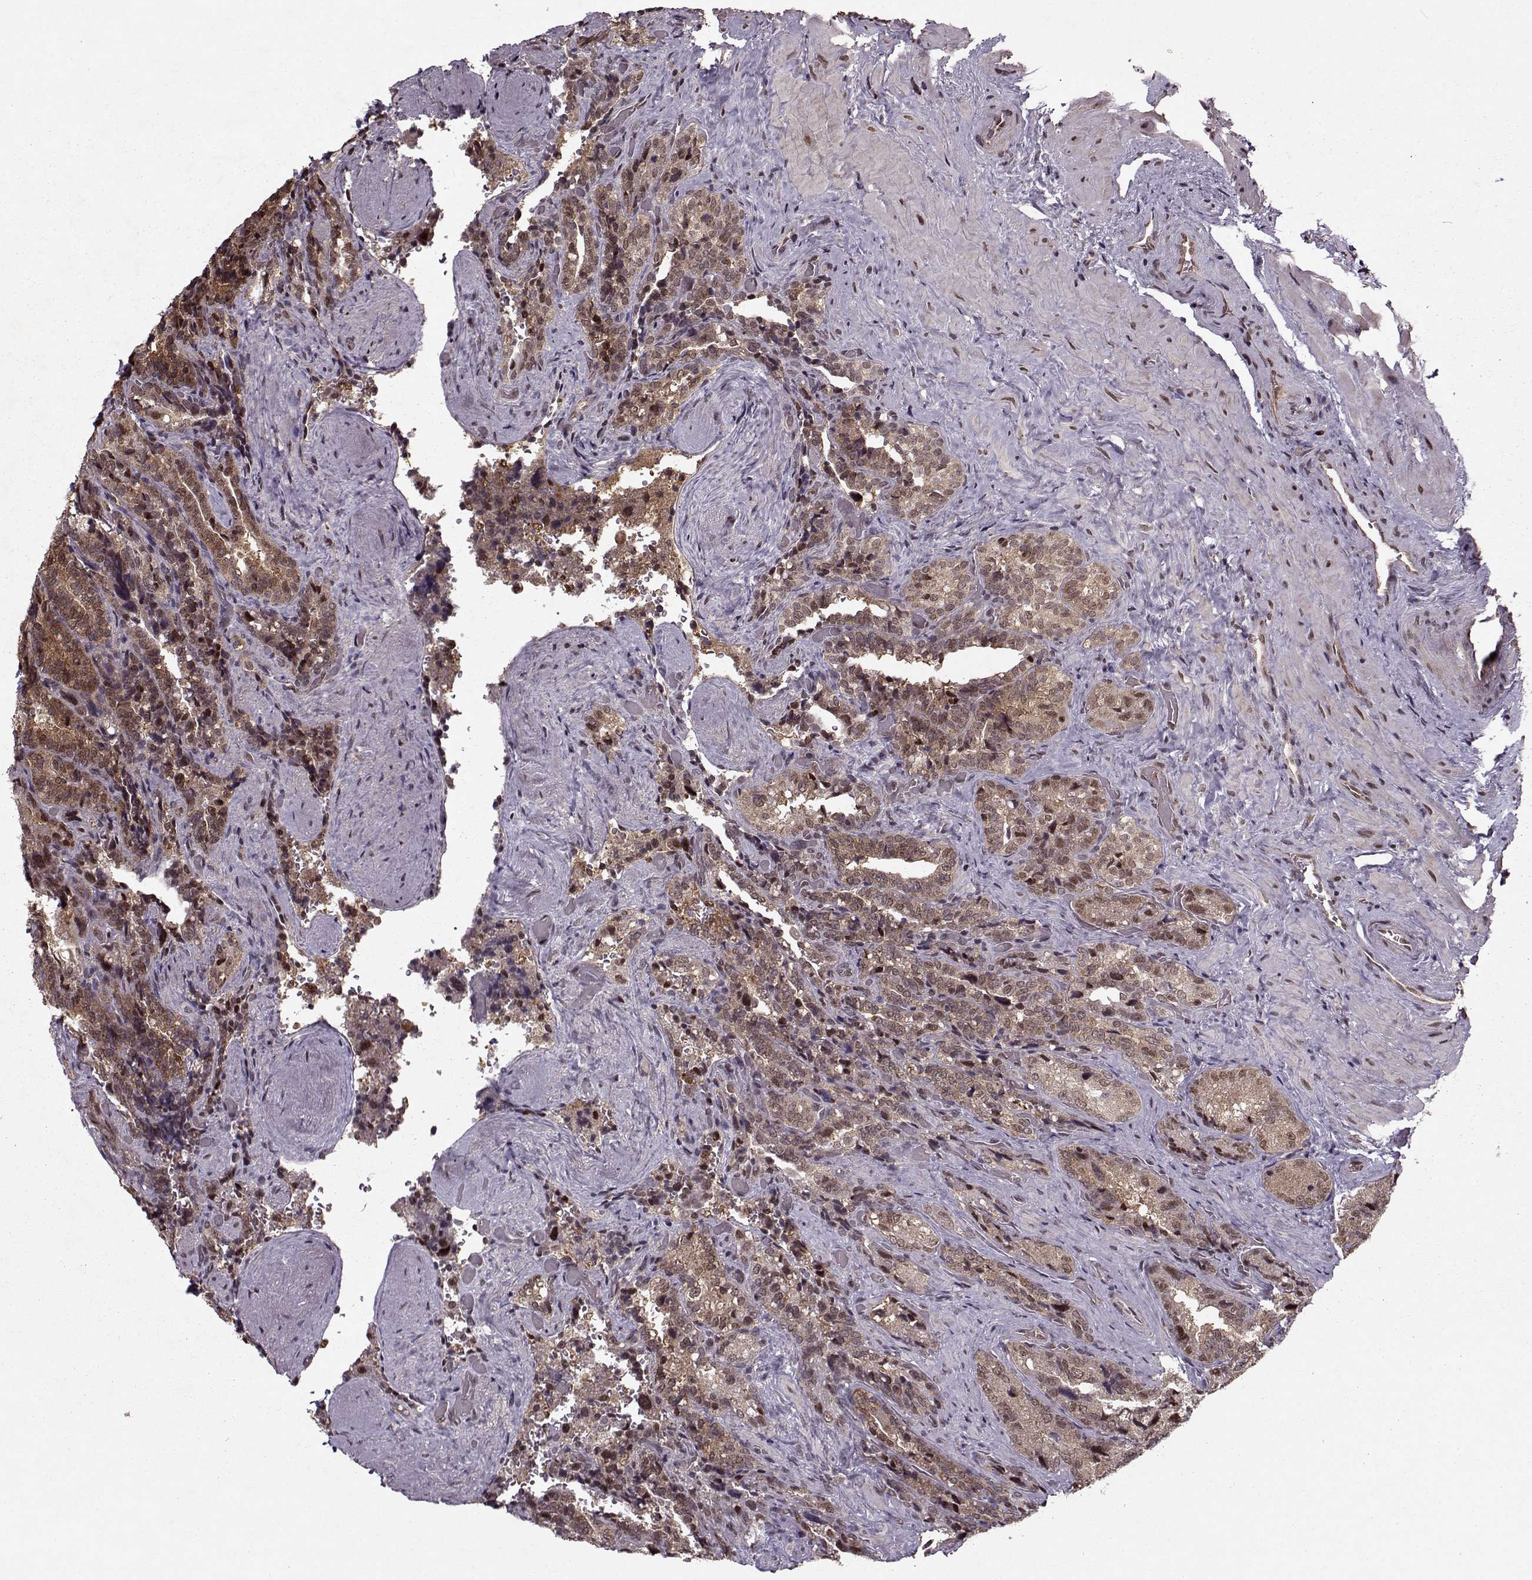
{"staining": {"intensity": "moderate", "quantity": ">75%", "location": "cytoplasmic/membranous"}, "tissue": "seminal vesicle", "cell_type": "Glandular cells", "image_type": "normal", "snomed": [{"axis": "morphology", "description": "Normal tissue, NOS"}, {"axis": "topography", "description": "Seminal veicle"}], "caption": "A medium amount of moderate cytoplasmic/membranous staining is appreciated in approximately >75% of glandular cells in benign seminal vesicle. The protein is stained brown, and the nuclei are stained in blue (DAB IHC with brightfield microscopy, high magnification).", "gene": "PSMA7", "patient": {"sex": "male", "age": 69}}